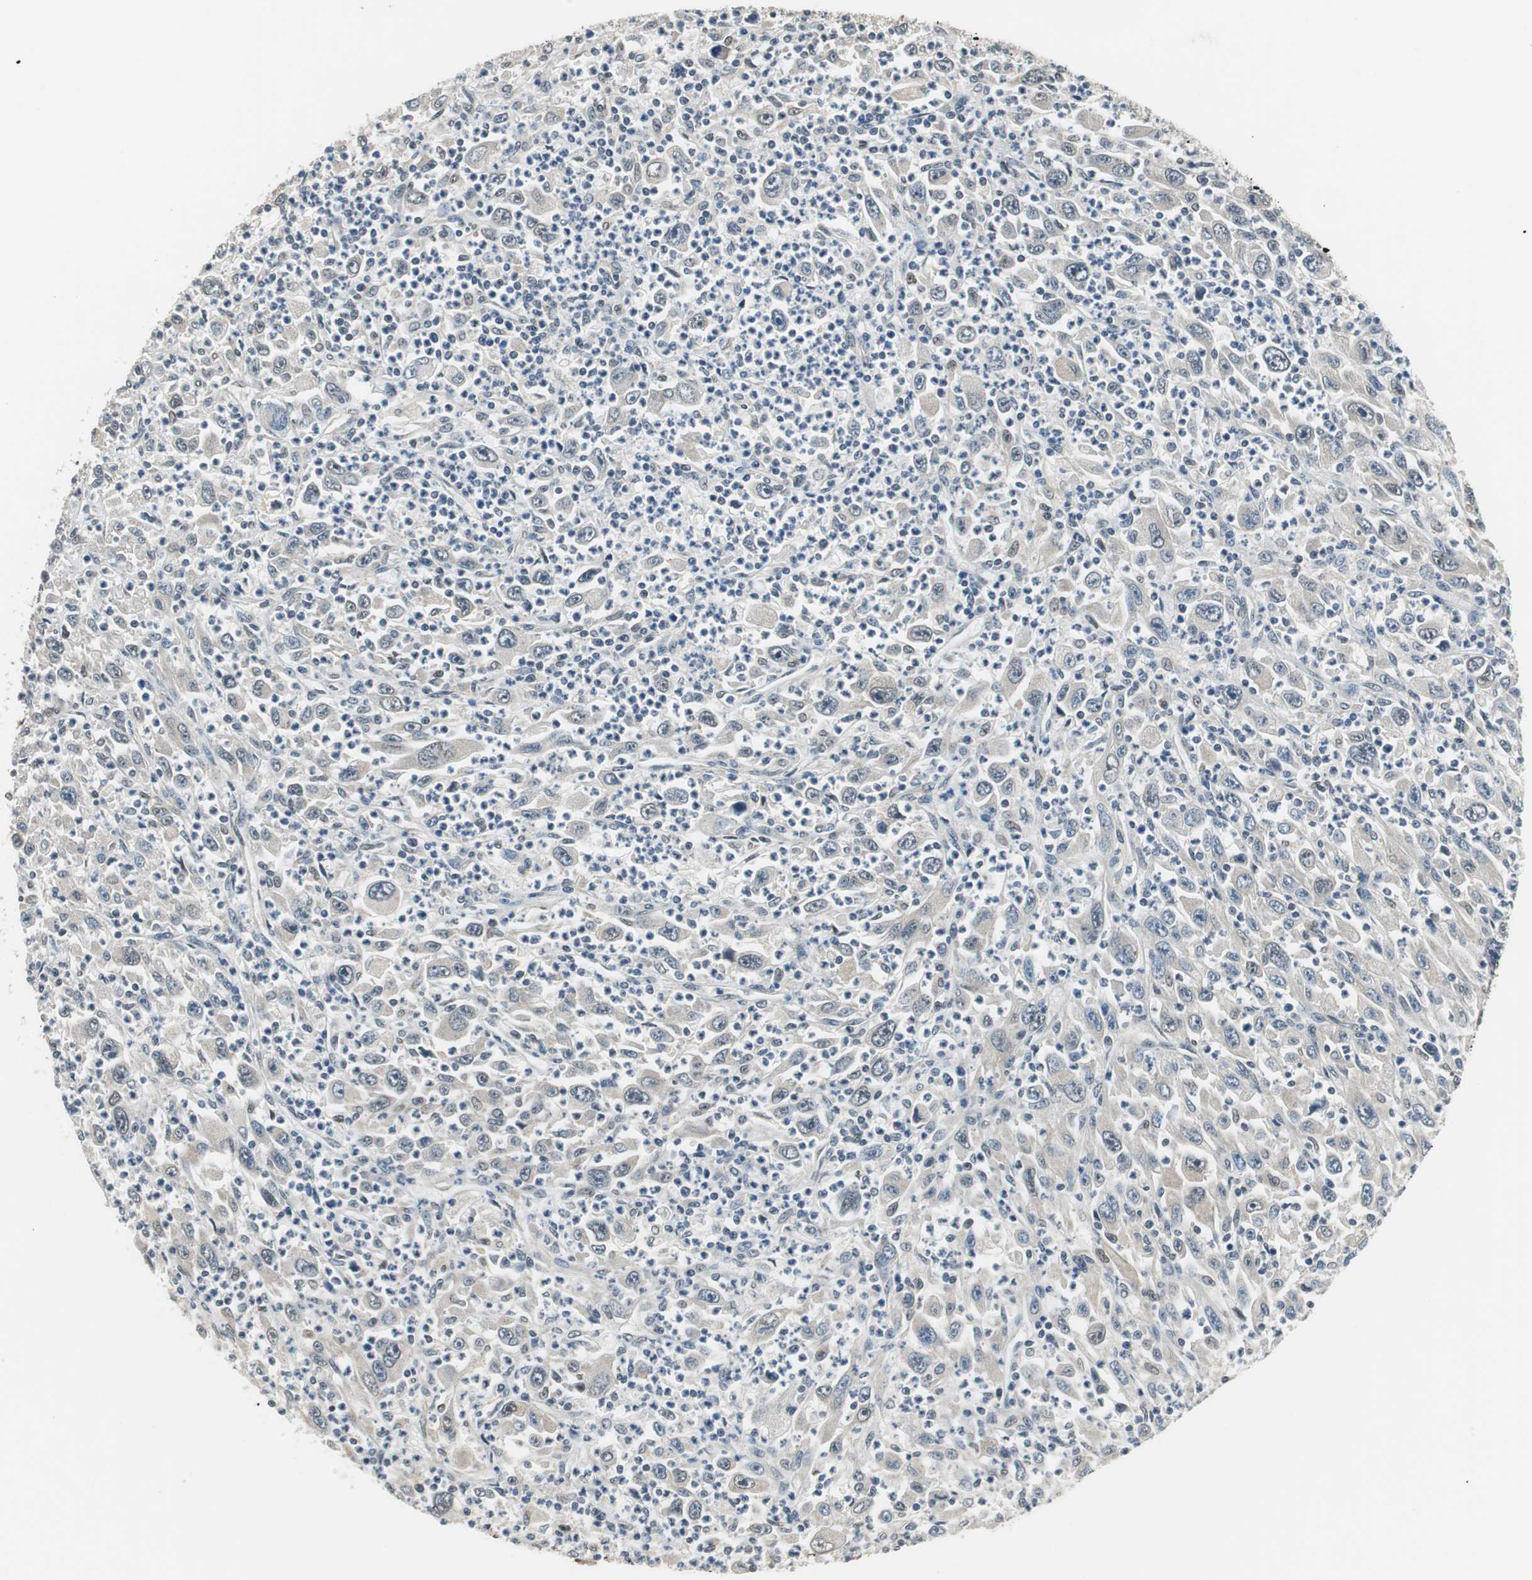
{"staining": {"intensity": "negative", "quantity": "none", "location": "none"}, "tissue": "melanoma", "cell_type": "Tumor cells", "image_type": "cancer", "snomed": [{"axis": "morphology", "description": "Malignant melanoma, Metastatic site"}, {"axis": "topography", "description": "Skin"}], "caption": "There is no significant expression in tumor cells of malignant melanoma (metastatic site). Nuclei are stained in blue.", "gene": "MAFB", "patient": {"sex": "female", "age": 56}}